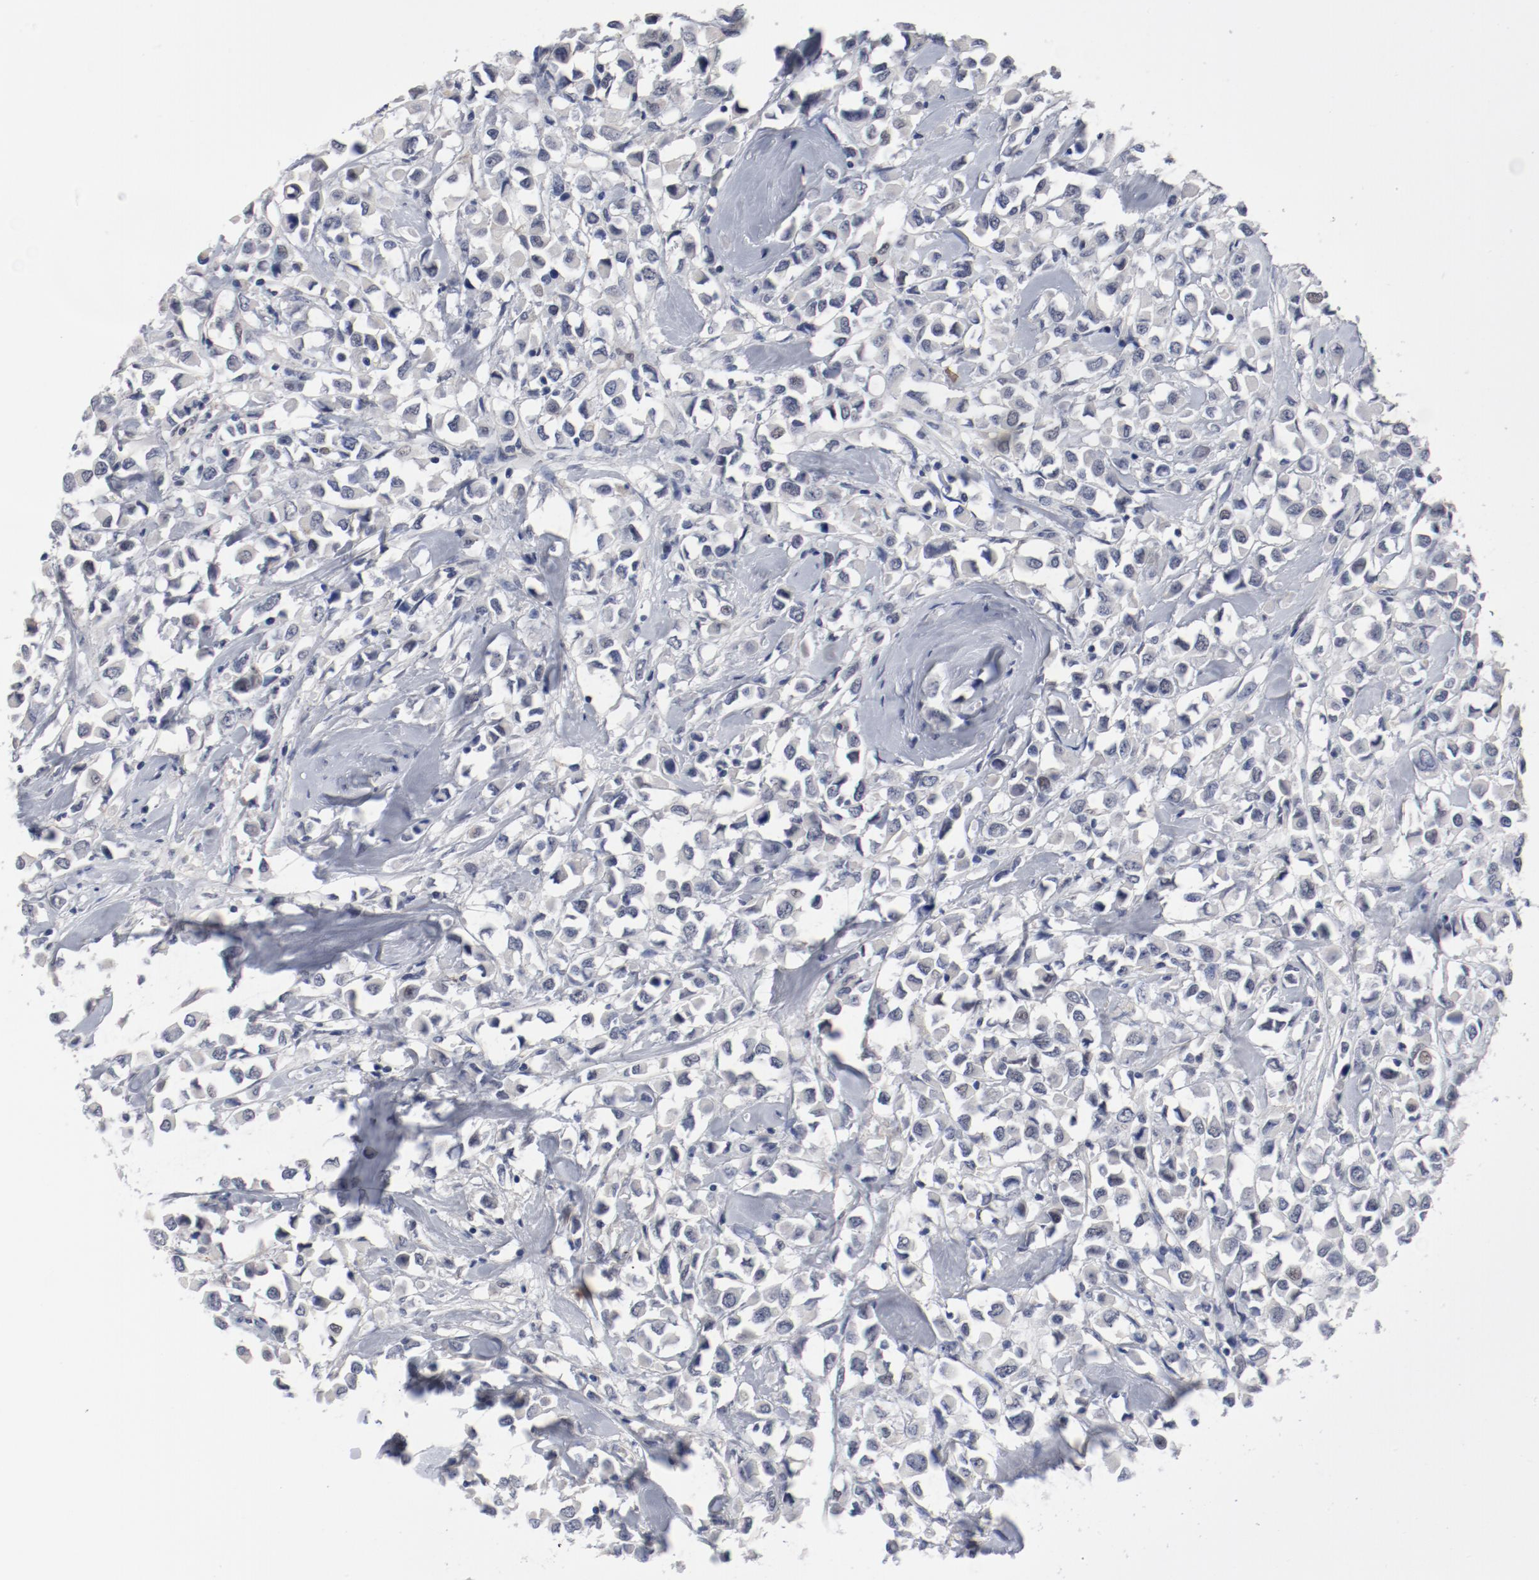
{"staining": {"intensity": "negative", "quantity": "none", "location": "none"}, "tissue": "breast cancer", "cell_type": "Tumor cells", "image_type": "cancer", "snomed": [{"axis": "morphology", "description": "Duct carcinoma"}, {"axis": "topography", "description": "Breast"}], "caption": "Breast cancer was stained to show a protein in brown. There is no significant positivity in tumor cells.", "gene": "ANKLE2", "patient": {"sex": "female", "age": 61}}